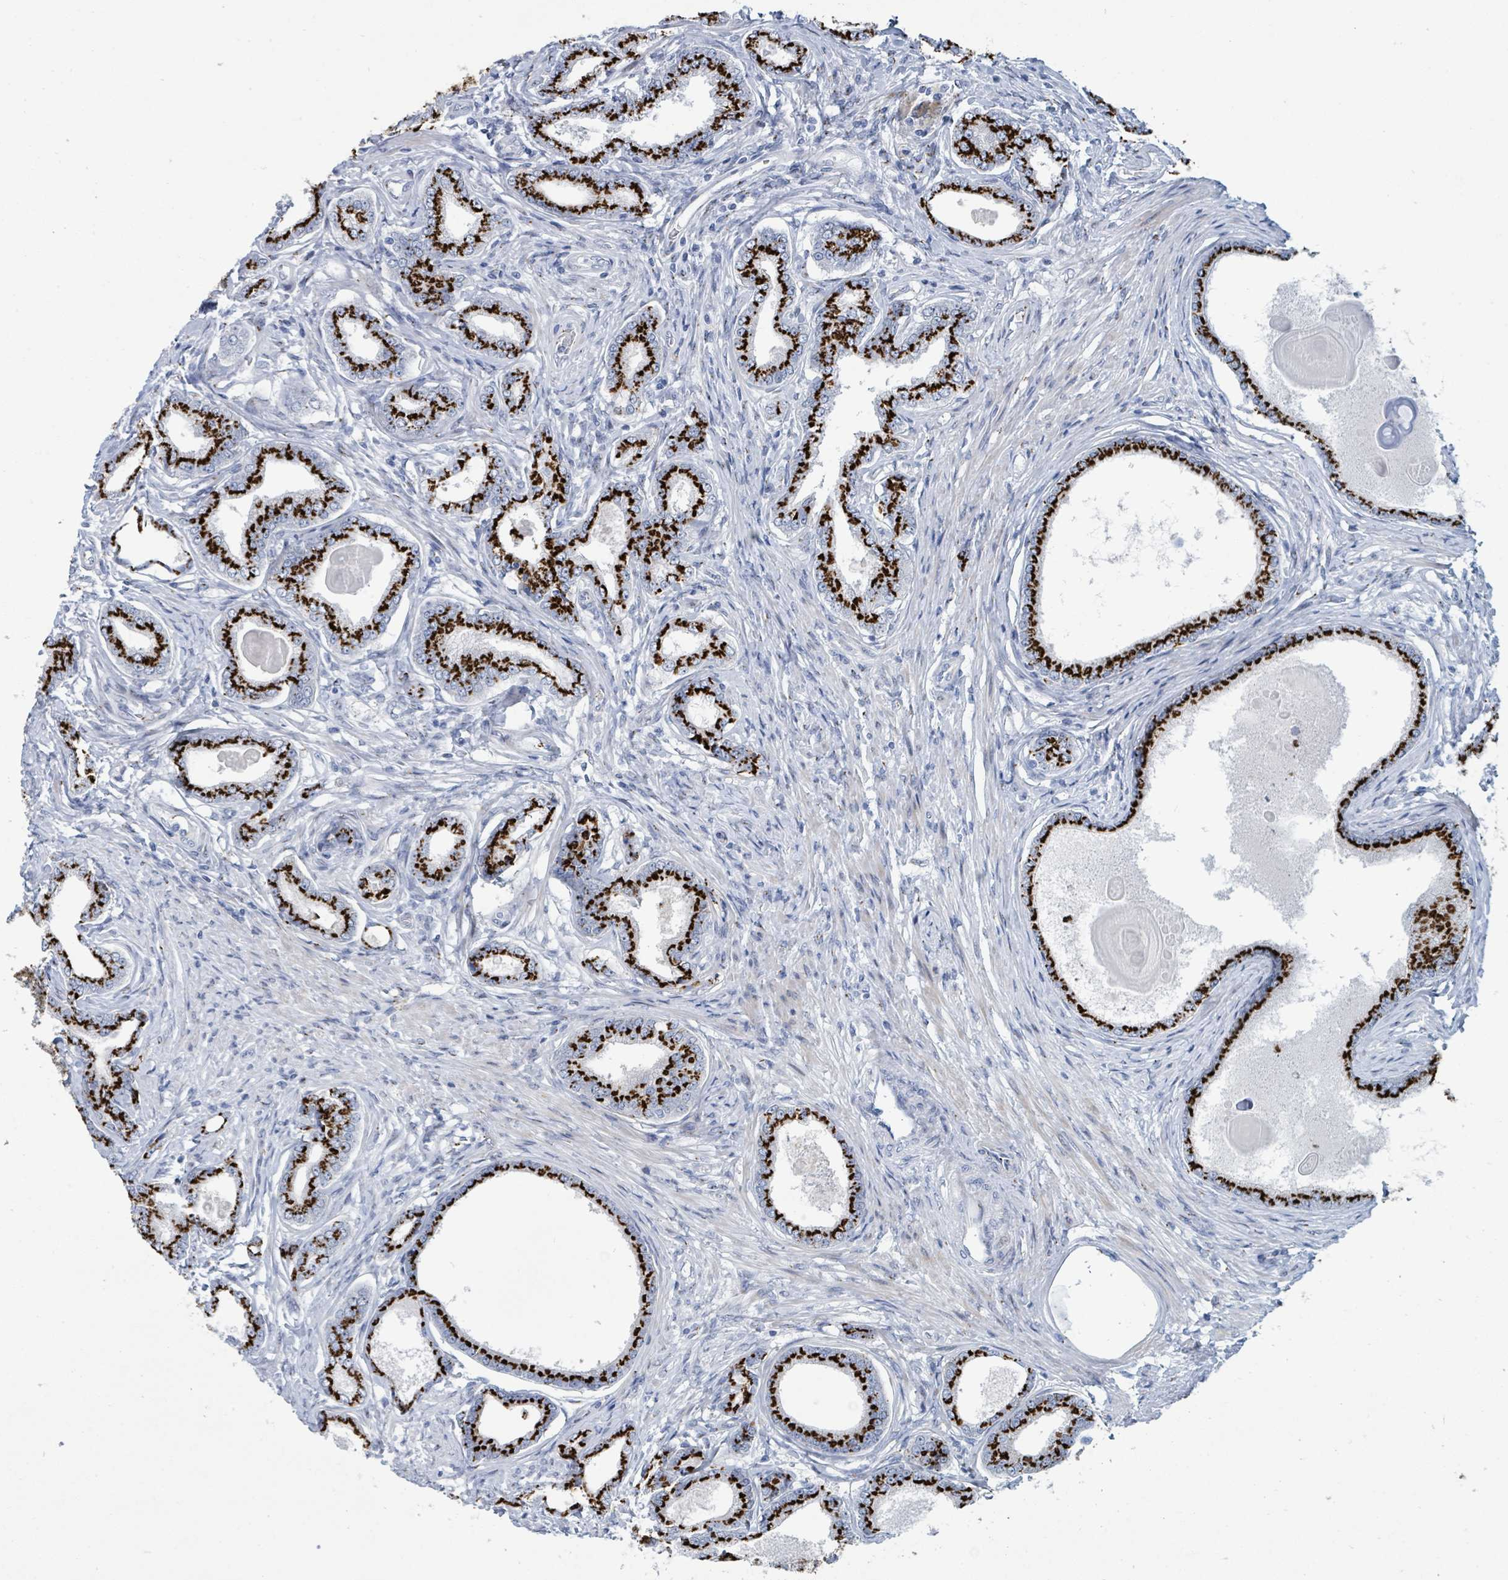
{"staining": {"intensity": "strong", "quantity": ">75%", "location": "cytoplasmic/membranous"}, "tissue": "prostate cancer", "cell_type": "Tumor cells", "image_type": "cancer", "snomed": [{"axis": "morphology", "description": "Adenocarcinoma, High grade"}, {"axis": "topography", "description": "Prostate"}], "caption": "Immunohistochemical staining of human prostate cancer (adenocarcinoma (high-grade)) shows strong cytoplasmic/membranous protein expression in approximately >75% of tumor cells. The protein of interest is stained brown, and the nuclei are stained in blue (DAB (3,3'-diaminobenzidine) IHC with brightfield microscopy, high magnification).", "gene": "DCAF5", "patient": {"sex": "male", "age": 69}}